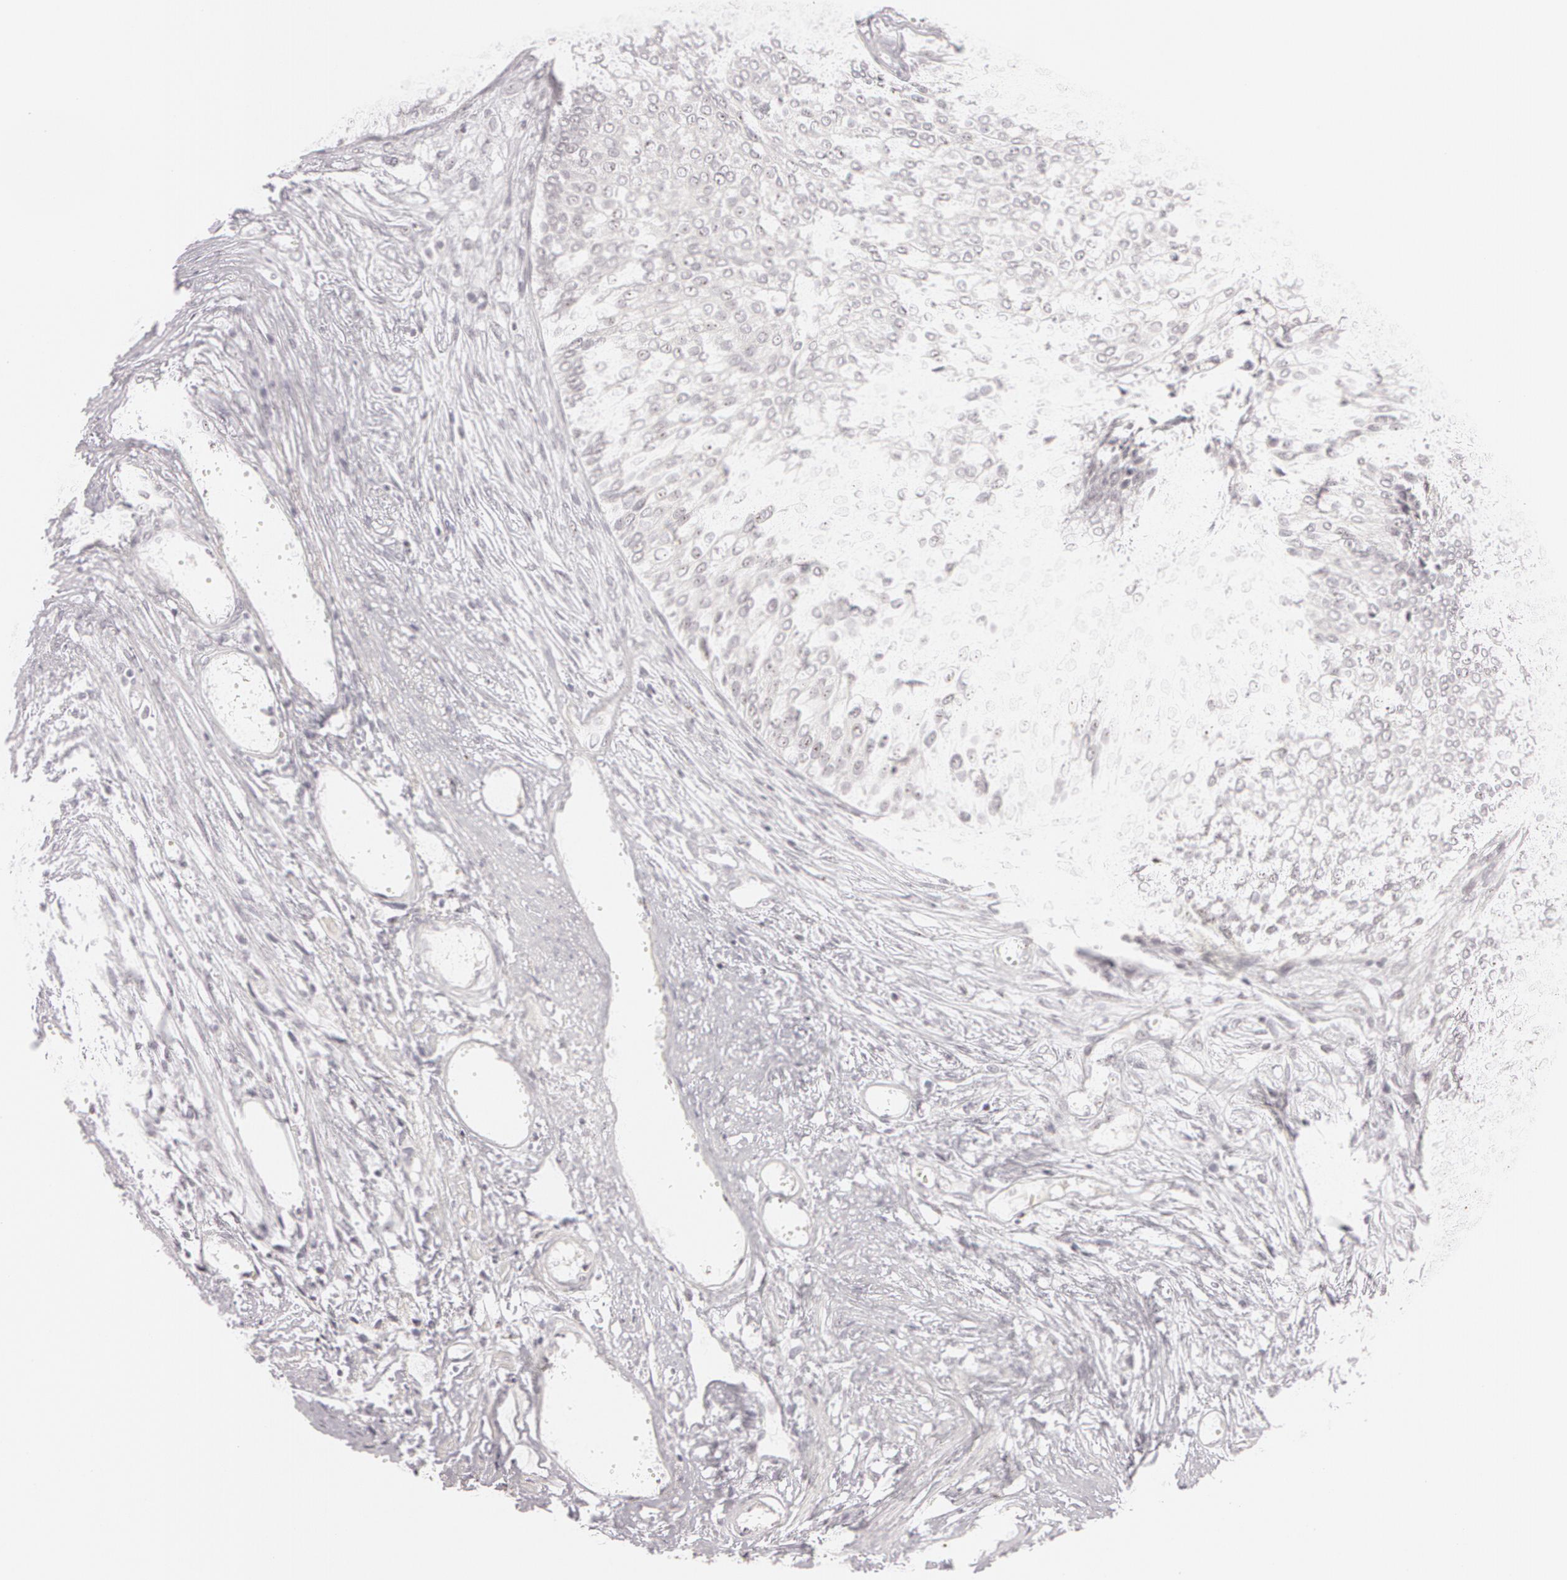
{"staining": {"intensity": "negative", "quantity": "none", "location": "none"}, "tissue": "urothelial cancer", "cell_type": "Tumor cells", "image_type": "cancer", "snomed": [{"axis": "morphology", "description": "Urothelial carcinoma, Low grade"}, {"axis": "topography", "description": "Urinary bladder"}], "caption": "Image shows no significant protein positivity in tumor cells of low-grade urothelial carcinoma.", "gene": "FBL", "patient": {"sex": "male", "age": 84}}